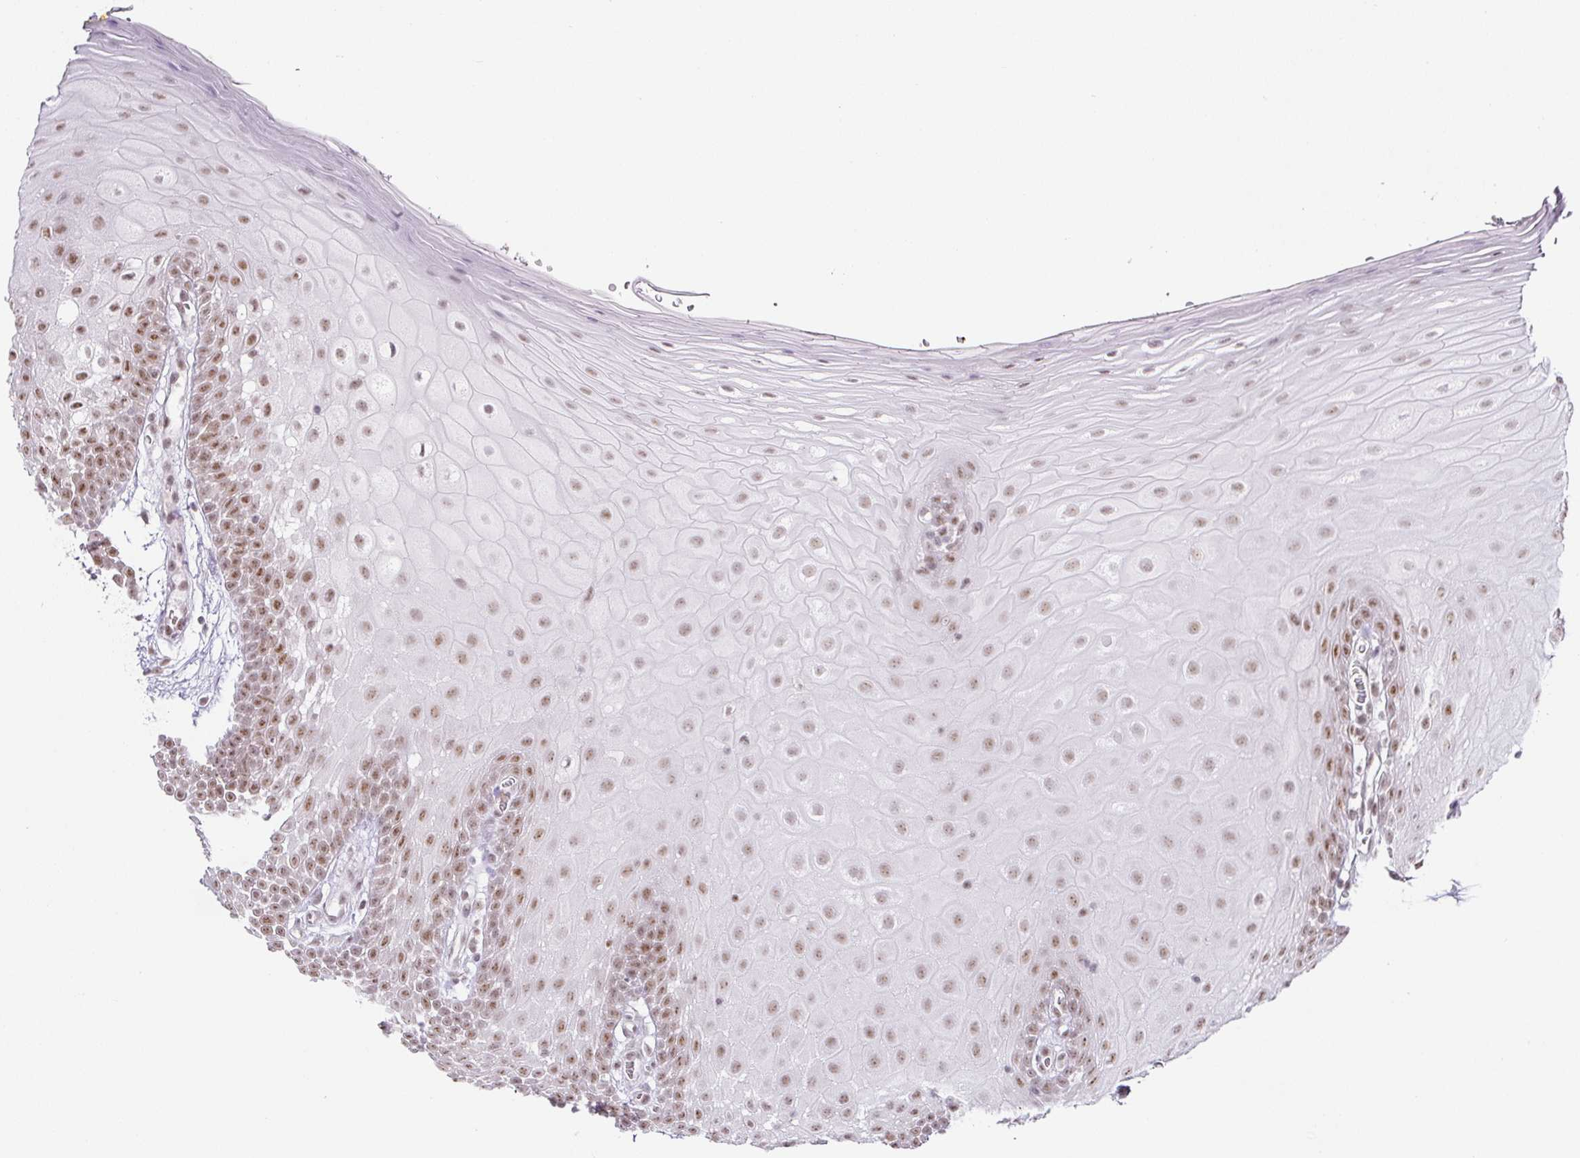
{"staining": {"intensity": "moderate", "quantity": "25%-75%", "location": "nuclear"}, "tissue": "oral mucosa", "cell_type": "Squamous epithelial cells", "image_type": "normal", "snomed": [{"axis": "morphology", "description": "Normal tissue, NOS"}, {"axis": "morphology", "description": "Squamous cell carcinoma, NOS"}, {"axis": "topography", "description": "Oral tissue"}, {"axis": "topography", "description": "Tounge, NOS"}, {"axis": "topography", "description": "Head-Neck"}], "caption": "DAB (3,3'-diaminobenzidine) immunohistochemical staining of benign oral mucosa demonstrates moderate nuclear protein staining in approximately 25%-75% of squamous epithelial cells.", "gene": "FAM32A", "patient": {"sex": "male", "age": 76}}